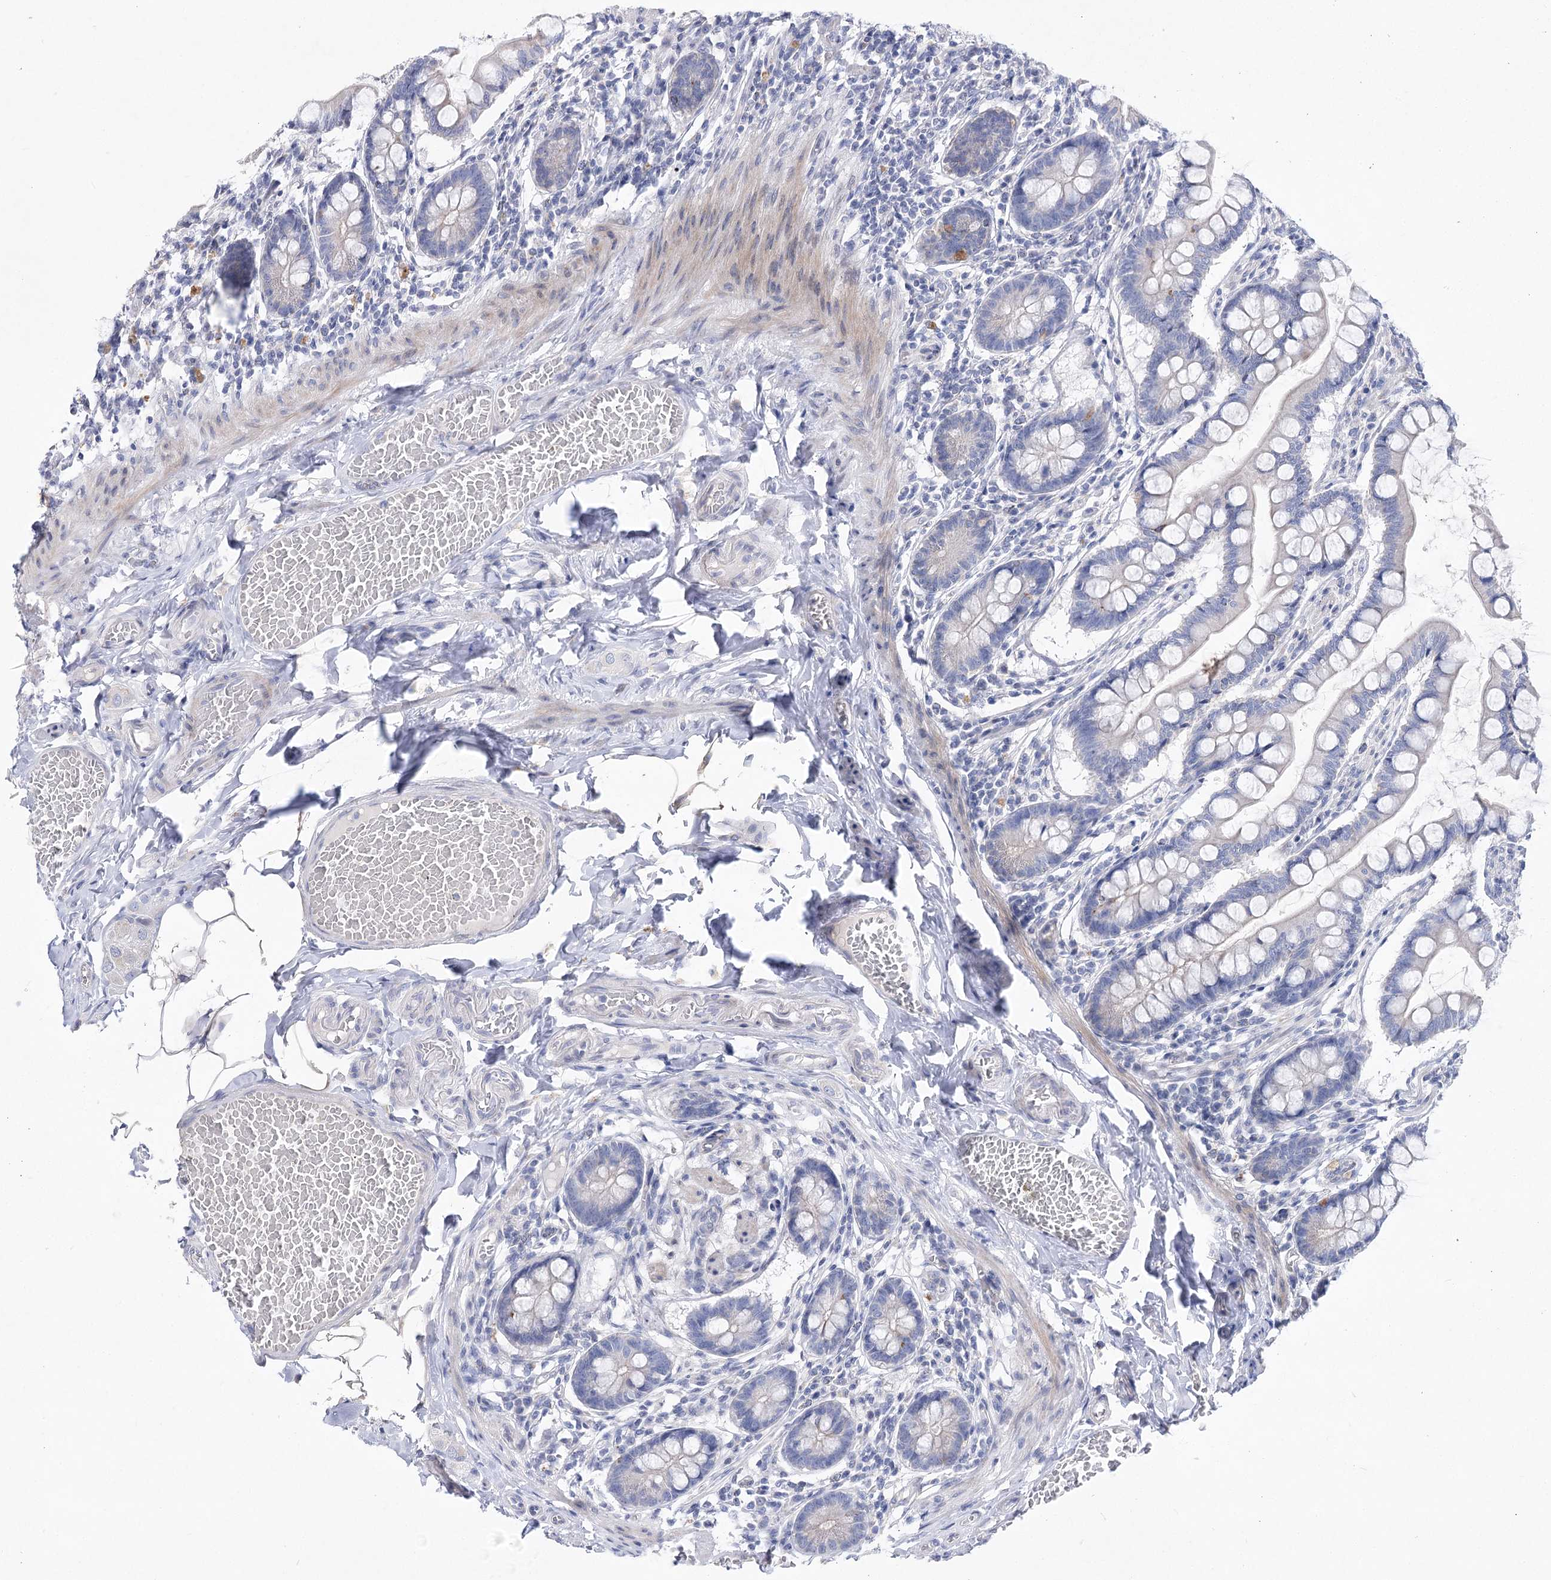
{"staining": {"intensity": "negative", "quantity": "none", "location": "none"}, "tissue": "small intestine", "cell_type": "Glandular cells", "image_type": "normal", "snomed": [{"axis": "morphology", "description": "Normal tissue, NOS"}, {"axis": "topography", "description": "Small intestine"}], "caption": "High magnification brightfield microscopy of normal small intestine stained with DAB (3,3'-diaminobenzidine) (brown) and counterstained with hematoxylin (blue): glandular cells show no significant expression. (Stains: DAB (3,3'-diaminobenzidine) immunohistochemistry (IHC) with hematoxylin counter stain, Microscopy: brightfield microscopy at high magnification).", "gene": "LRRC14B", "patient": {"sex": "male", "age": 41}}